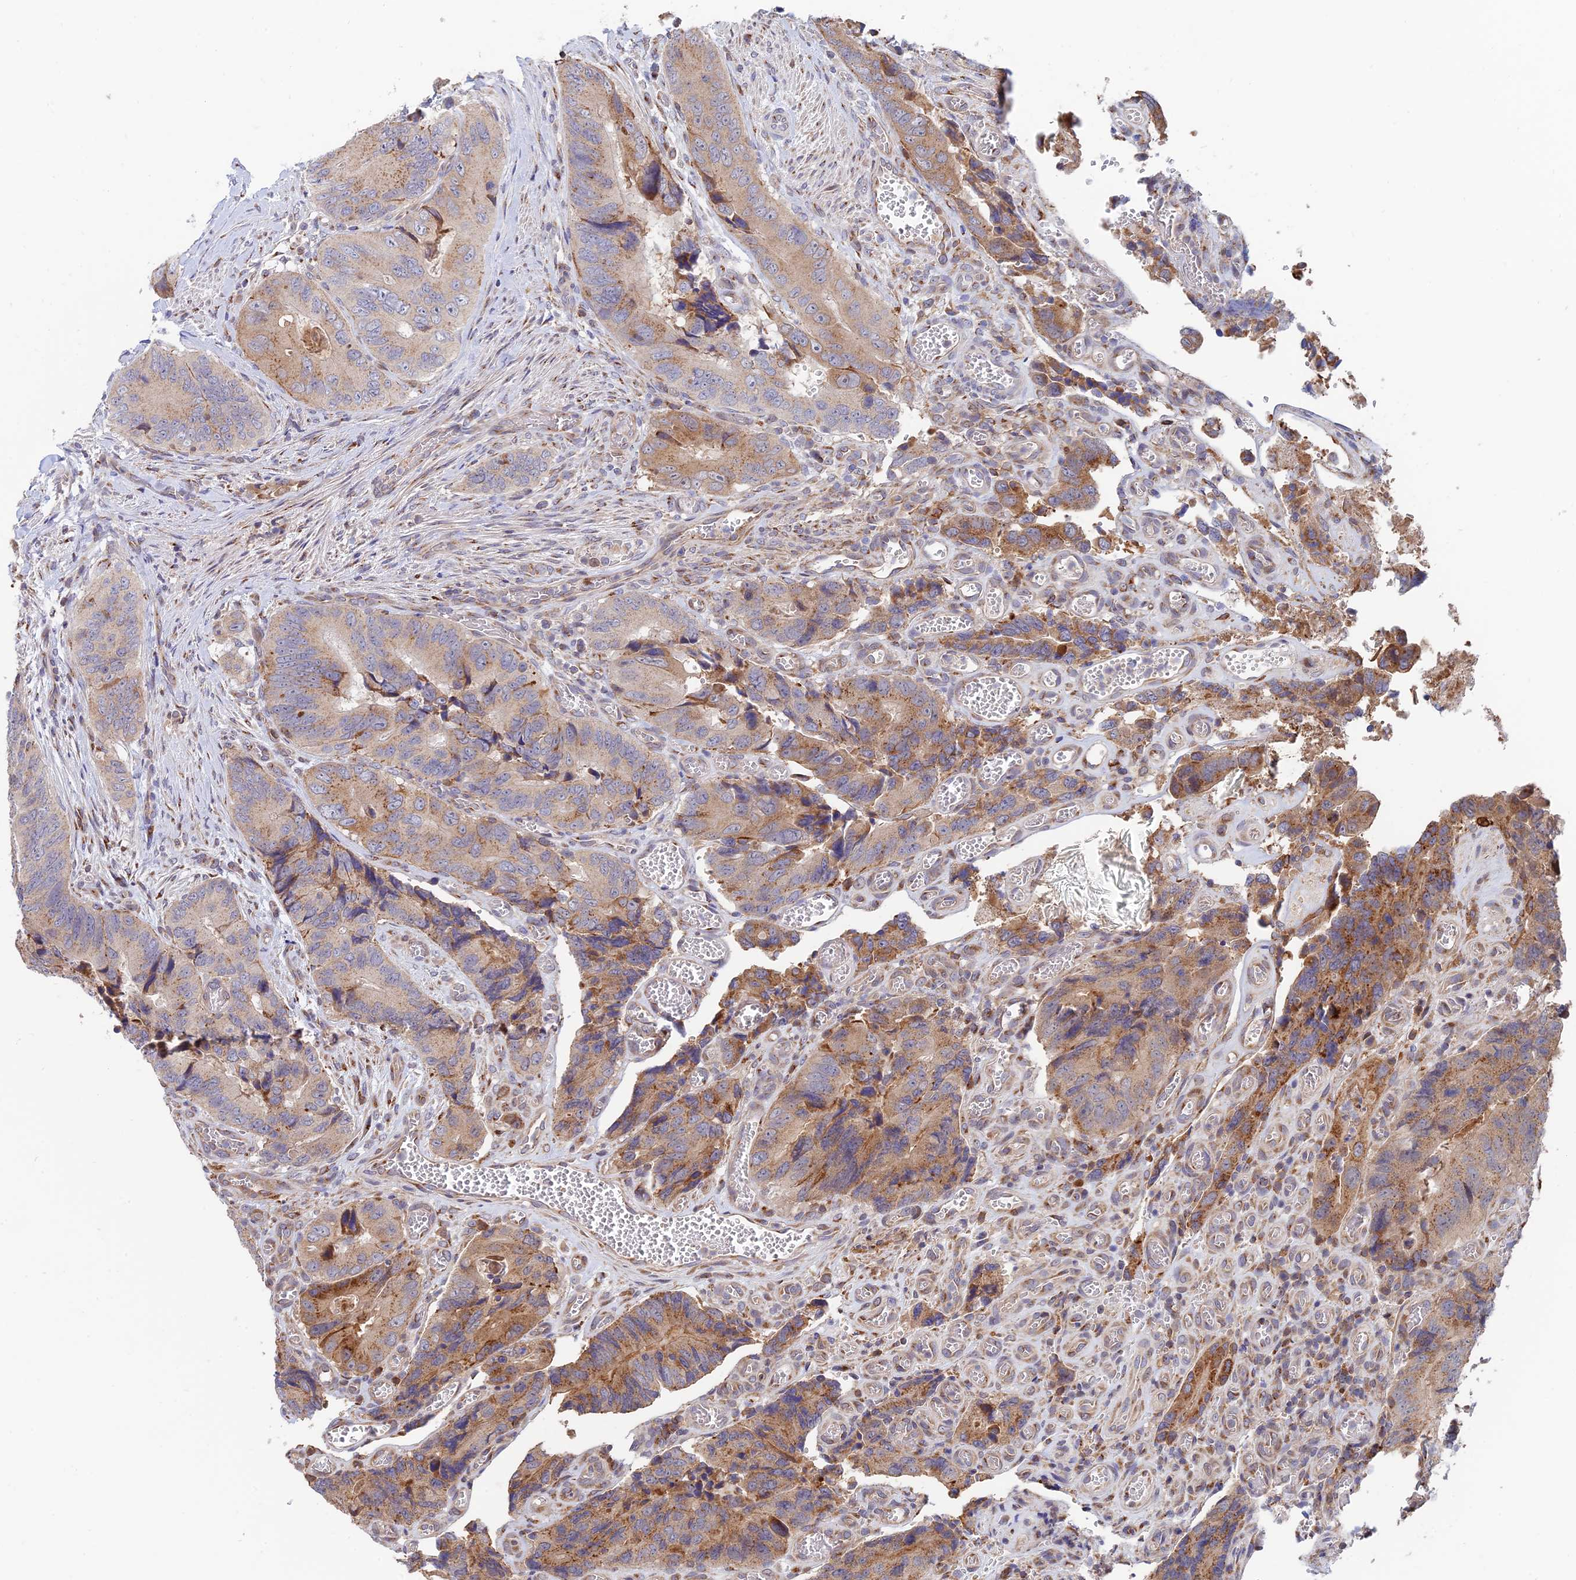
{"staining": {"intensity": "moderate", "quantity": ">75%", "location": "cytoplasmic/membranous"}, "tissue": "colorectal cancer", "cell_type": "Tumor cells", "image_type": "cancer", "snomed": [{"axis": "morphology", "description": "Adenocarcinoma, NOS"}, {"axis": "topography", "description": "Colon"}], "caption": "Immunohistochemical staining of colorectal cancer reveals medium levels of moderate cytoplasmic/membranous positivity in approximately >75% of tumor cells.", "gene": "HS2ST1", "patient": {"sex": "male", "age": 84}}